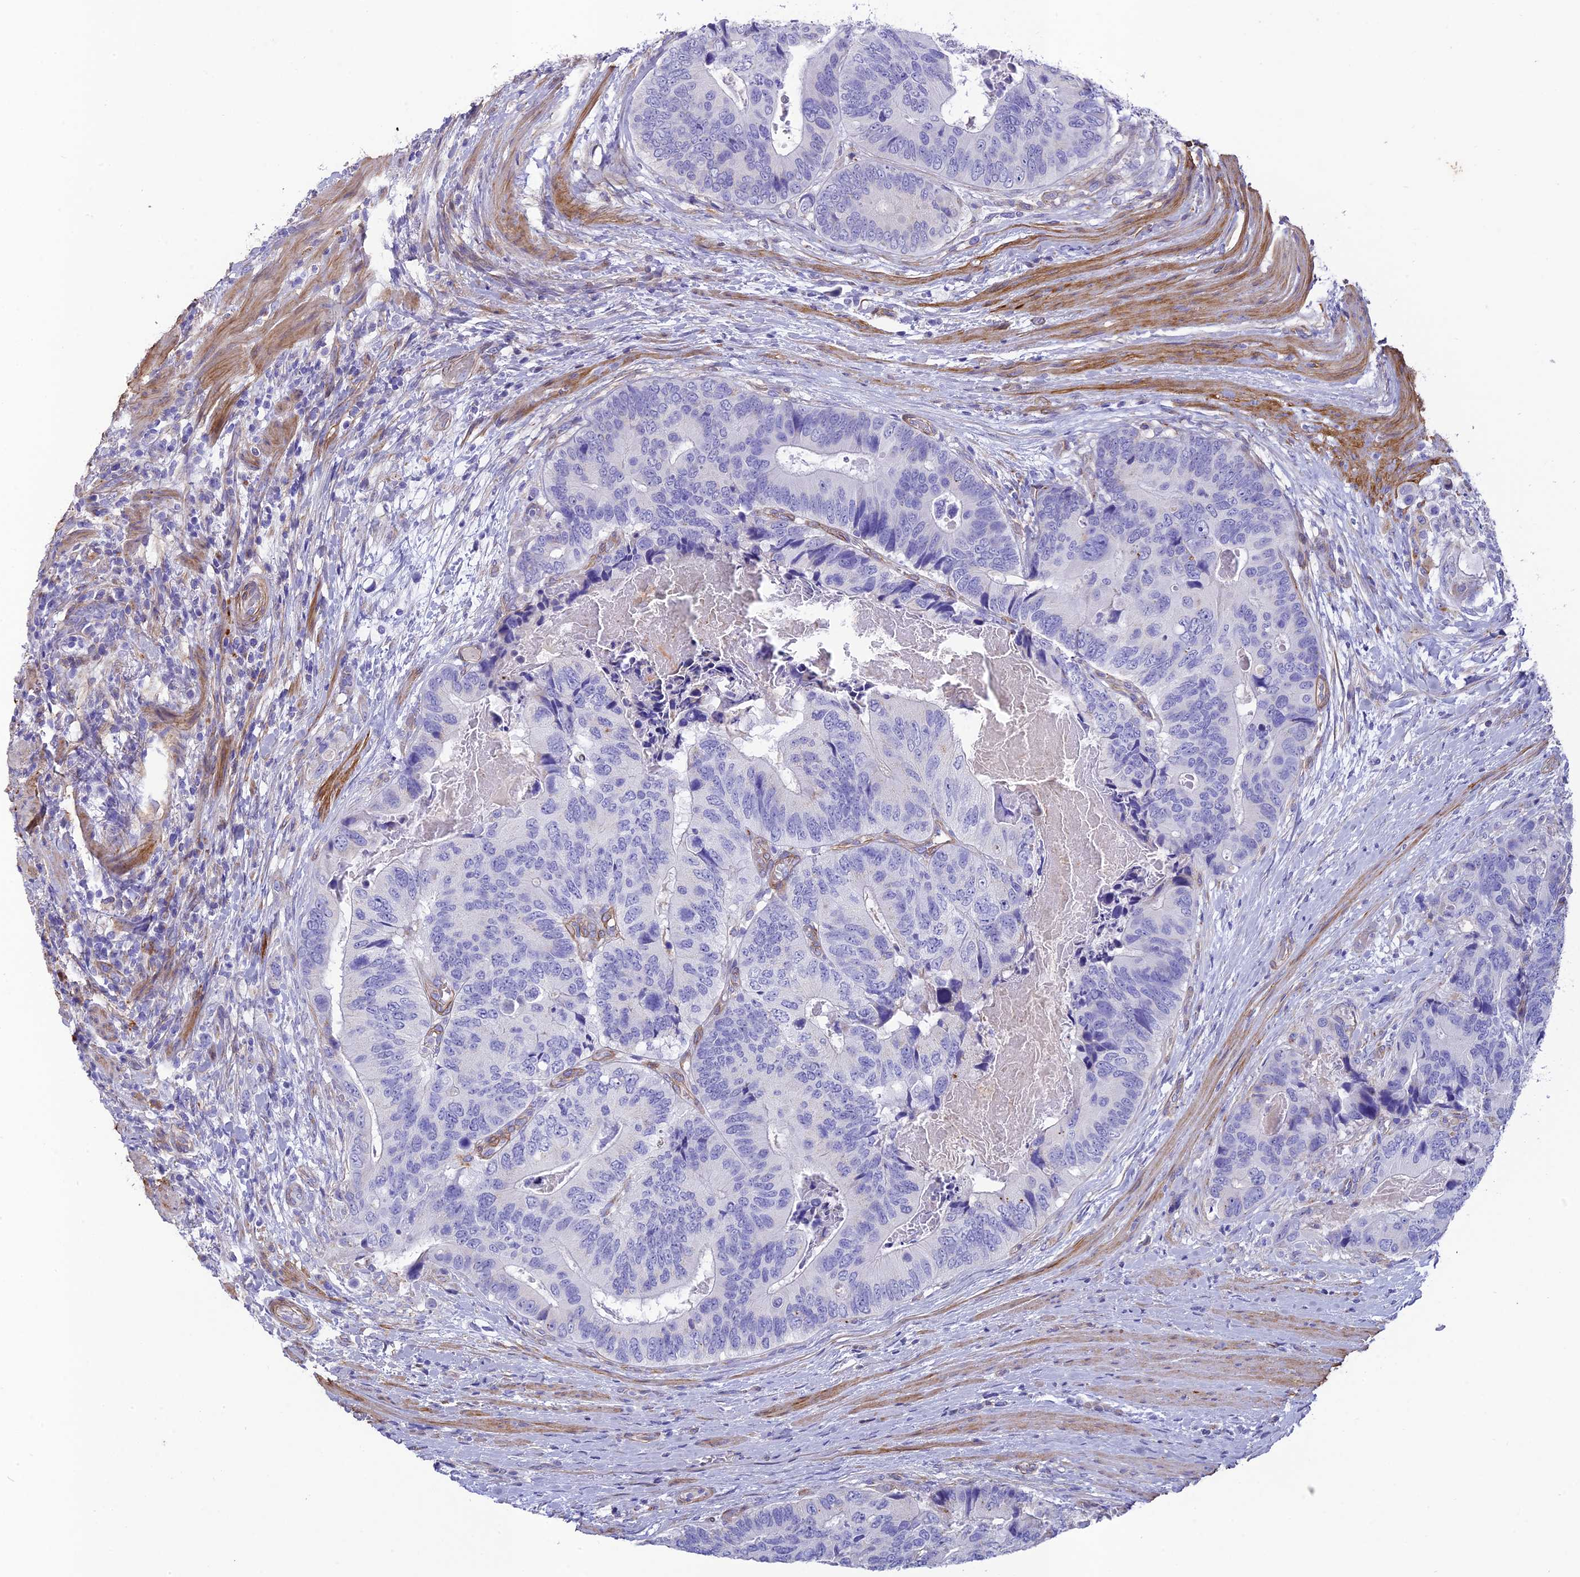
{"staining": {"intensity": "negative", "quantity": "none", "location": "none"}, "tissue": "colorectal cancer", "cell_type": "Tumor cells", "image_type": "cancer", "snomed": [{"axis": "morphology", "description": "Adenocarcinoma, NOS"}, {"axis": "topography", "description": "Colon"}], "caption": "Immunohistochemistry (IHC) of human colorectal adenocarcinoma exhibits no staining in tumor cells.", "gene": "TNS1", "patient": {"sex": "male", "age": 84}}